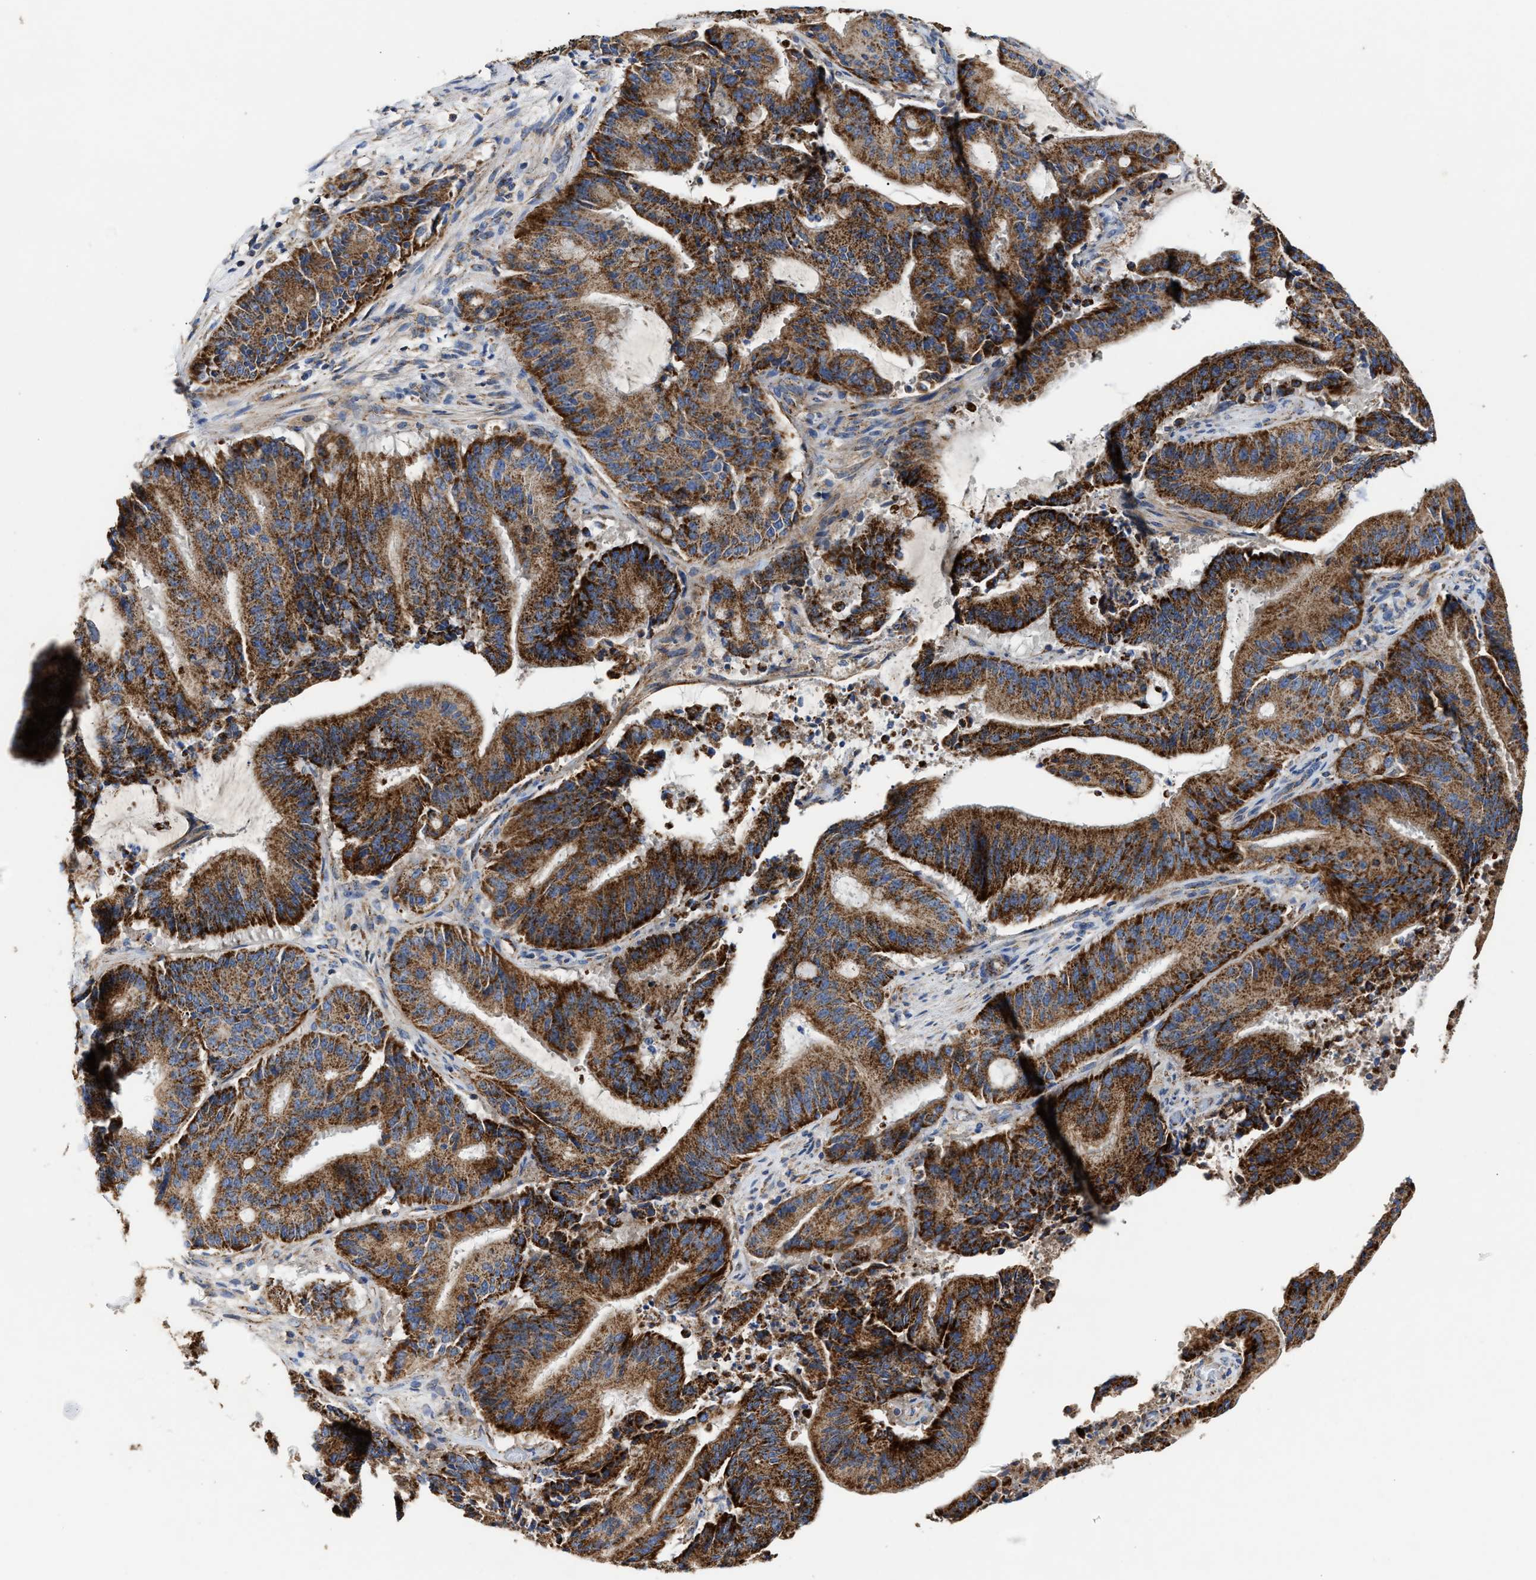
{"staining": {"intensity": "strong", "quantity": ">75%", "location": "cytoplasmic/membranous"}, "tissue": "liver cancer", "cell_type": "Tumor cells", "image_type": "cancer", "snomed": [{"axis": "morphology", "description": "Normal tissue, NOS"}, {"axis": "morphology", "description": "Cholangiocarcinoma"}, {"axis": "topography", "description": "Liver"}, {"axis": "topography", "description": "Peripheral nerve tissue"}], "caption": "Approximately >75% of tumor cells in liver cancer display strong cytoplasmic/membranous protein expression as visualized by brown immunohistochemical staining.", "gene": "MECR", "patient": {"sex": "female", "age": 73}}